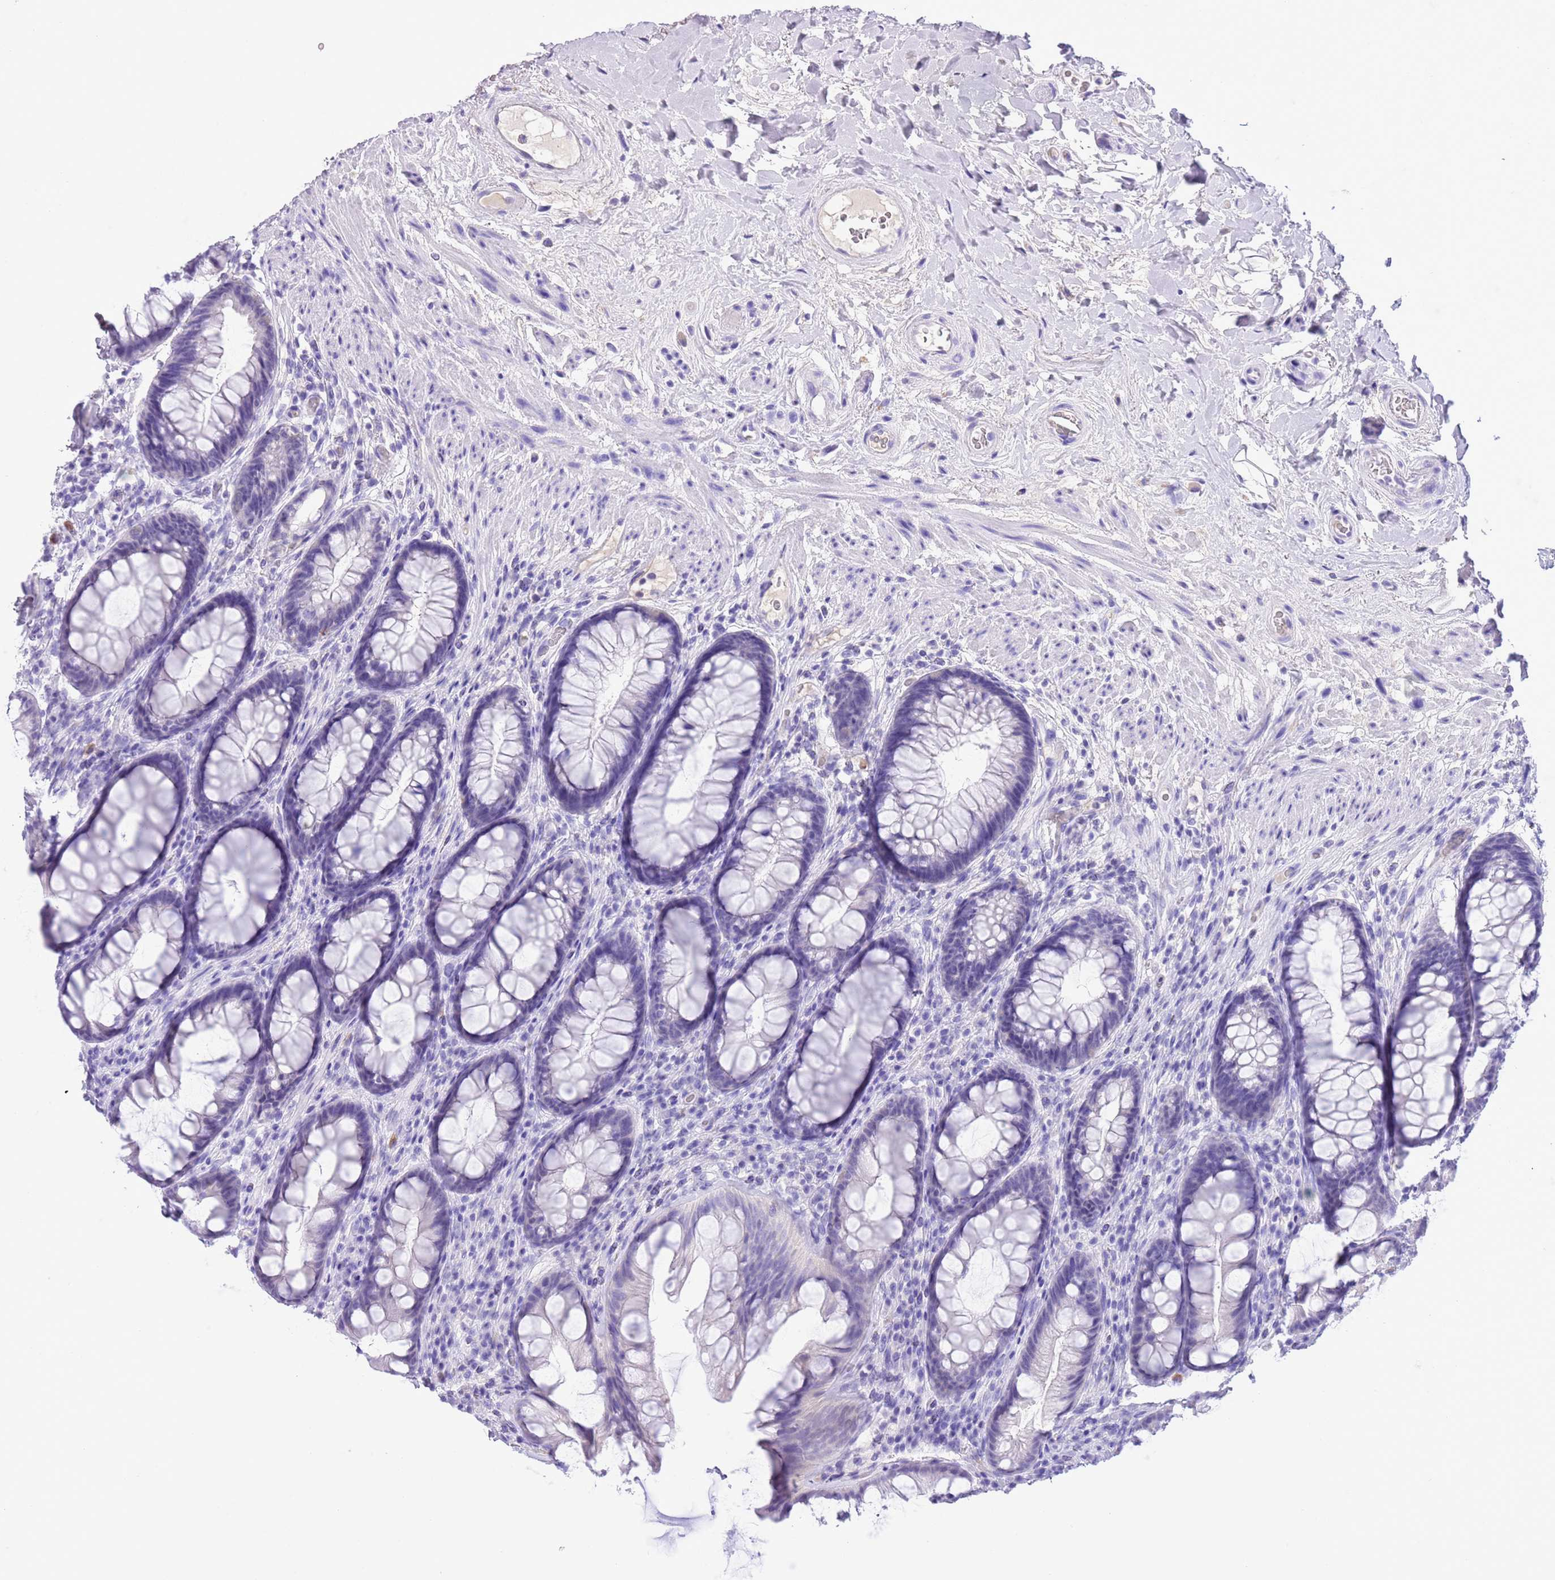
{"staining": {"intensity": "negative", "quantity": "none", "location": "none"}, "tissue": "rectum", "cell_type": "Glandular cells", "image_type": "normal", "snomed": [{"axis": "morphology", "description": "Normal tissue, NOS"}, {"axis": "topography", "description": "Rectum"}], "caption": "Glandular cells show no significant staining in unremarkable rectum. (Stains: DAB IHC with hematoxylin counter stain, Microscopy: brightfield microscopy at high magnification).", "gene": "TBC1D10B", "patient": {"sex": "male", "age": 74}}